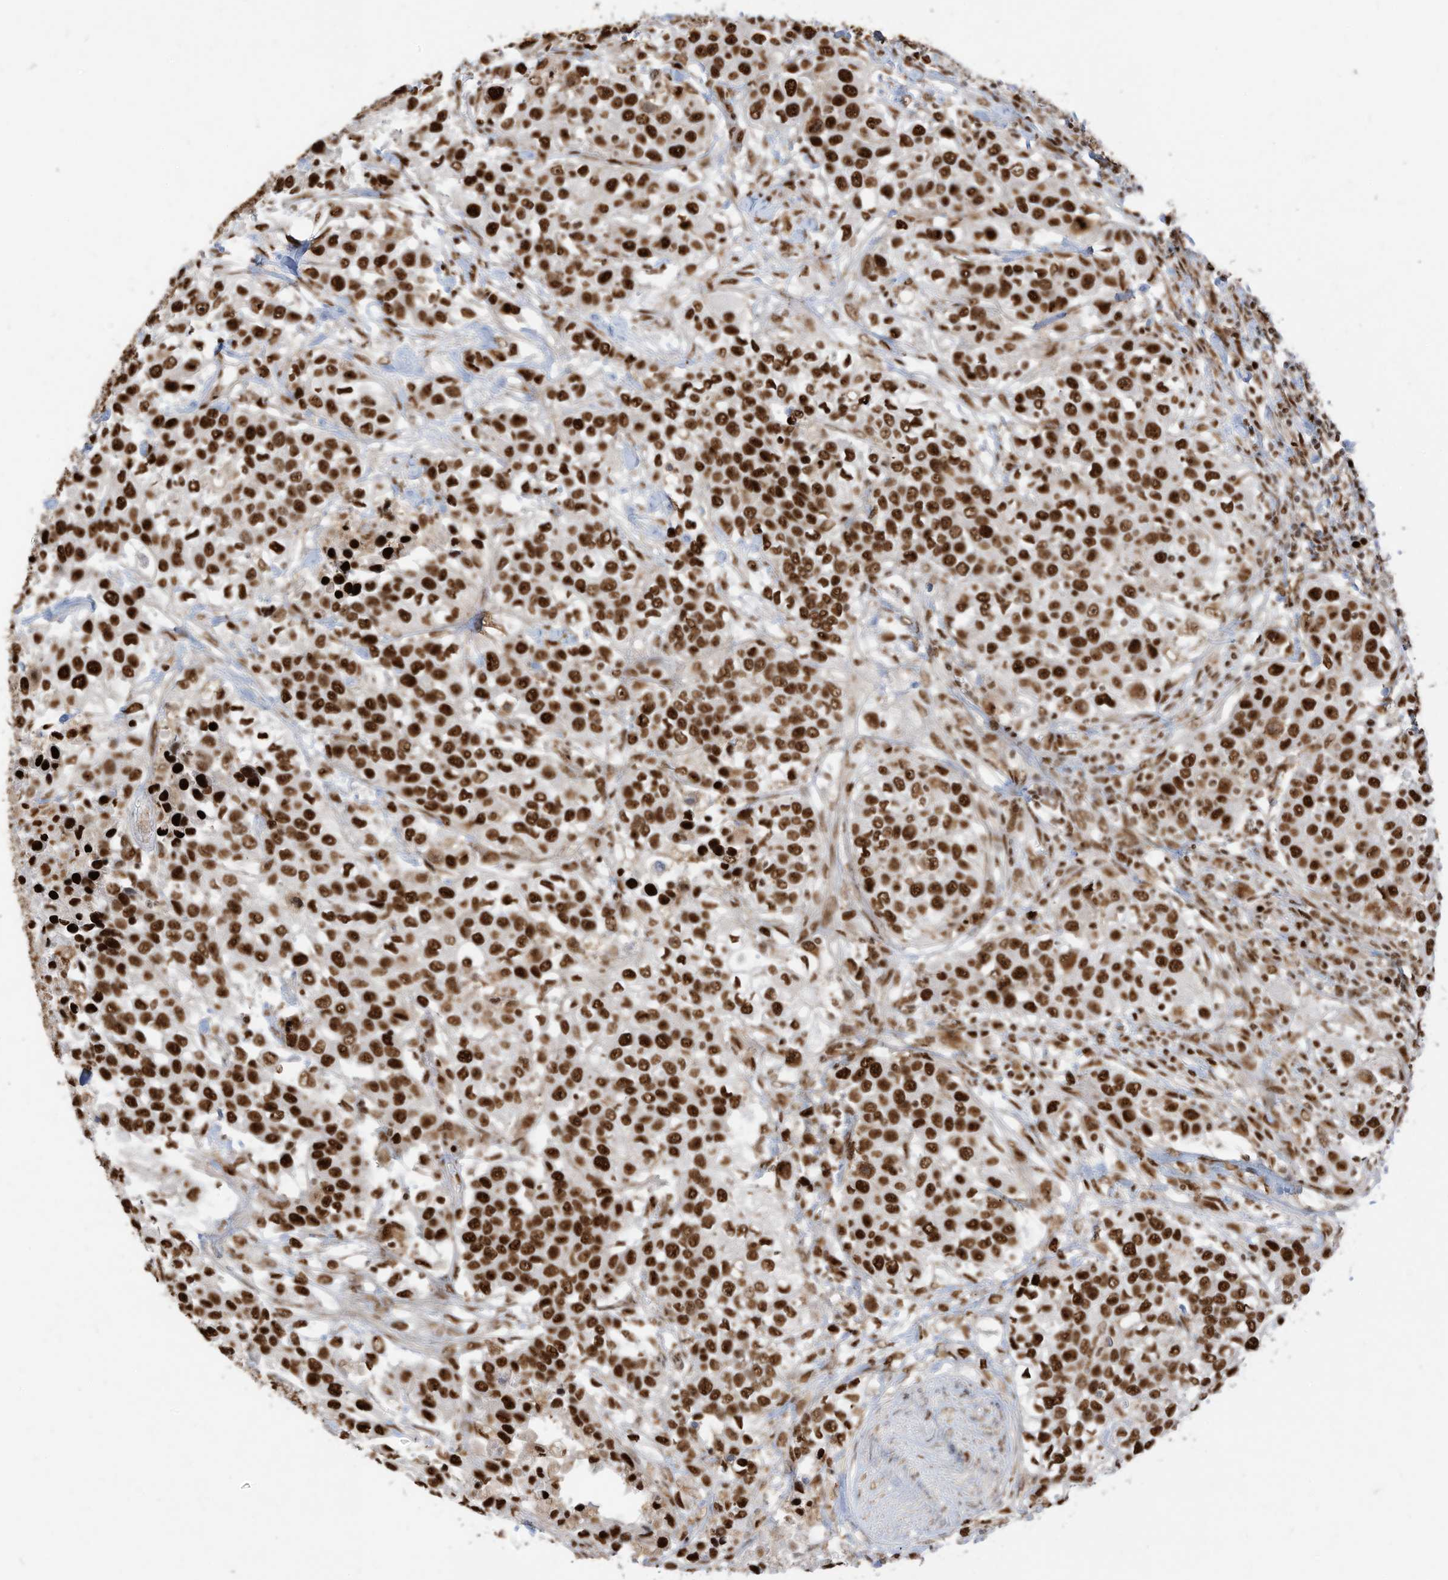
{"staining": {"intensity": "strong", "quantity": ">75%", "location": "nuclear"}, "tissue": "urothelial cancer", "cell_type": "Tumor cells", "image_type": "cancer", "snomed": [{"axis": "morphology", "description": "Urothelial carcinoma, High grade"}, {"axis": "topography", "description": "Urinary bladder"}], "caption": "A photomicrograph of urothelial carcinoma (high-grade) stained for a protein demonstrates strong nuclear brown staining in tumor cells.", "gene": "SAMD15", "patient": {"sex": "female", "age": 80}}